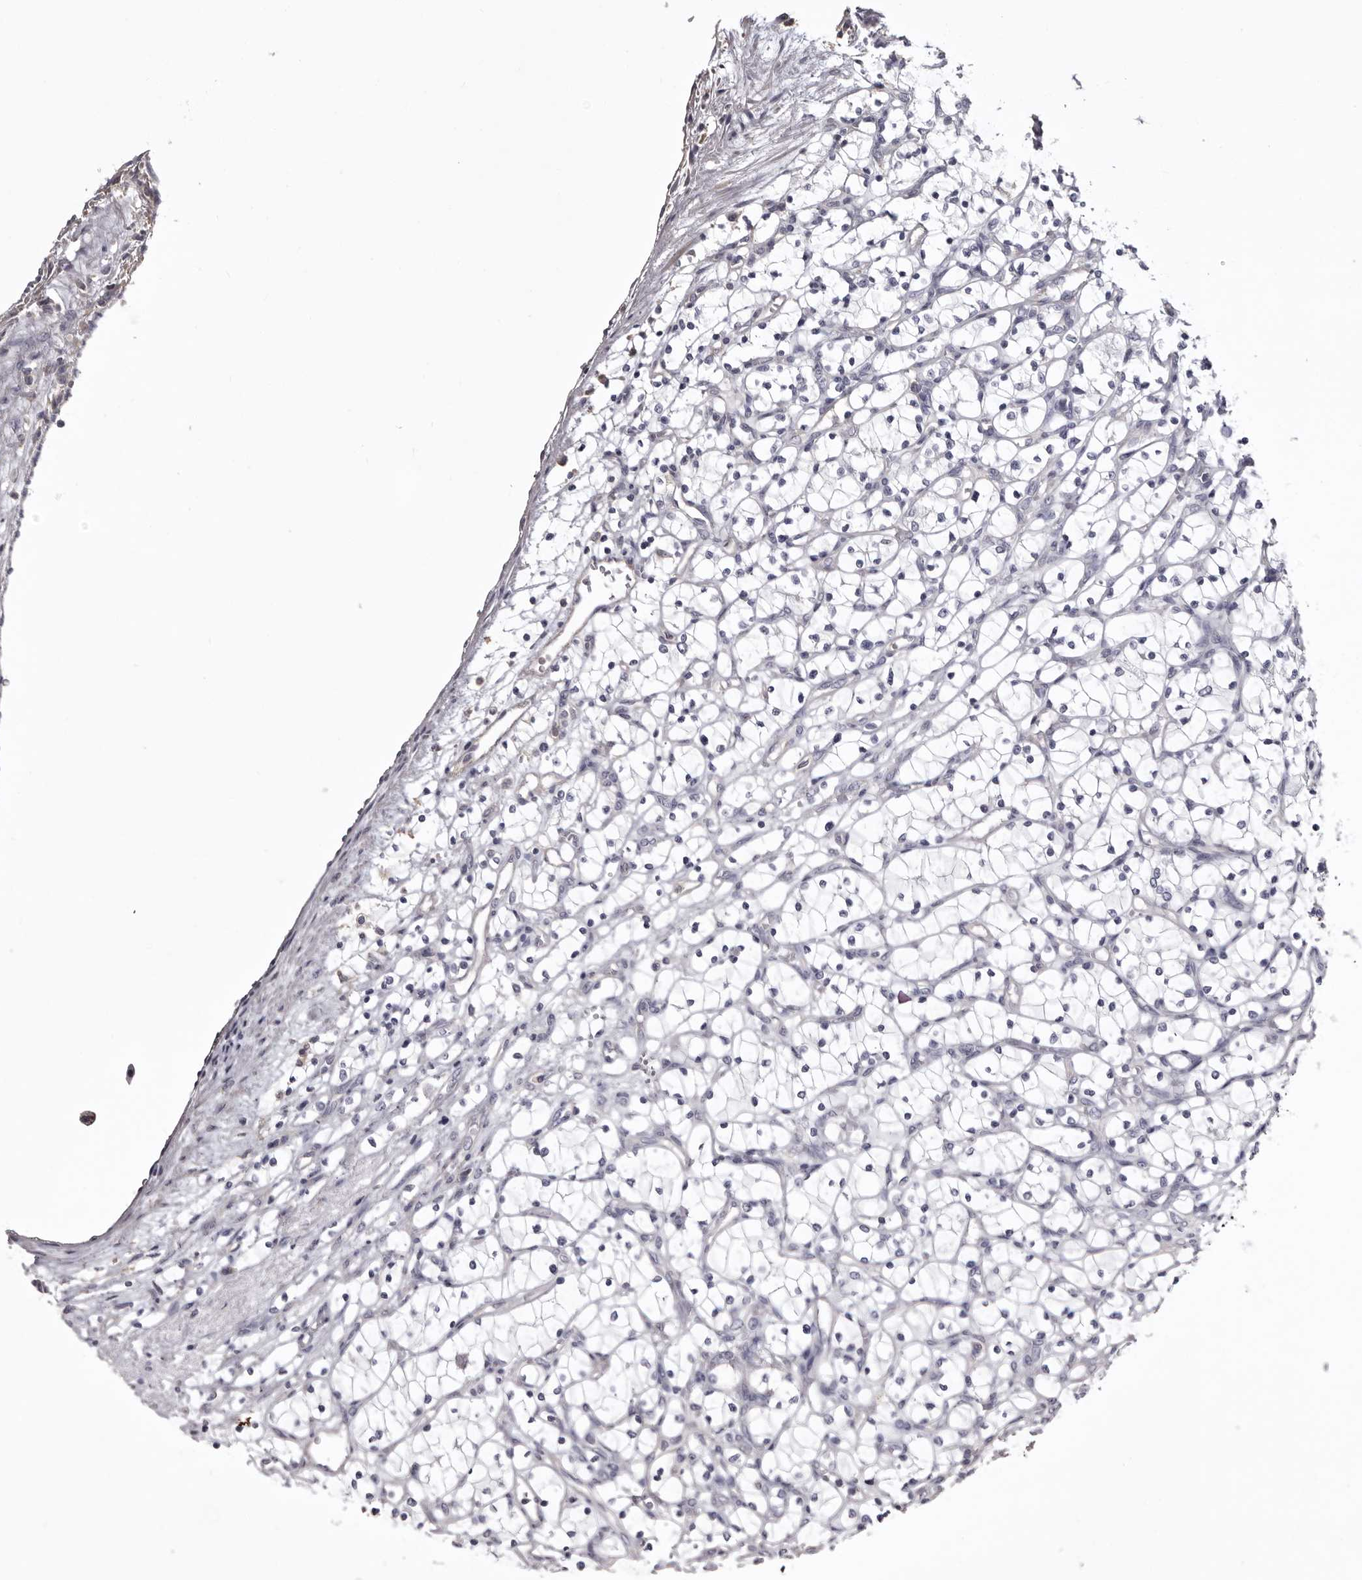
{"staining": {"intensity": "negative", "quantity": "none", "location": "none"}, "tissue": "renal cancer", "cell_type": "Tumor cells", "image_type": "cancer", "snomed": [{"axis": "morphology", "description": "Adenocarcinoma, NOS"}, {"axis": "topography", "description": "Kidney"}], "caption": "An IHC image of adenocarcinoma (renal) is shown. There is no staining in tumor cells of adenocarcinoma (renal). Brightfield microscopy of immunohistochemistry stained with DAB (brown) and hematoxylin (blue), captured at high magnification.", "gene": "LAD1", "patient": {"sex": "female", "age": 69}}